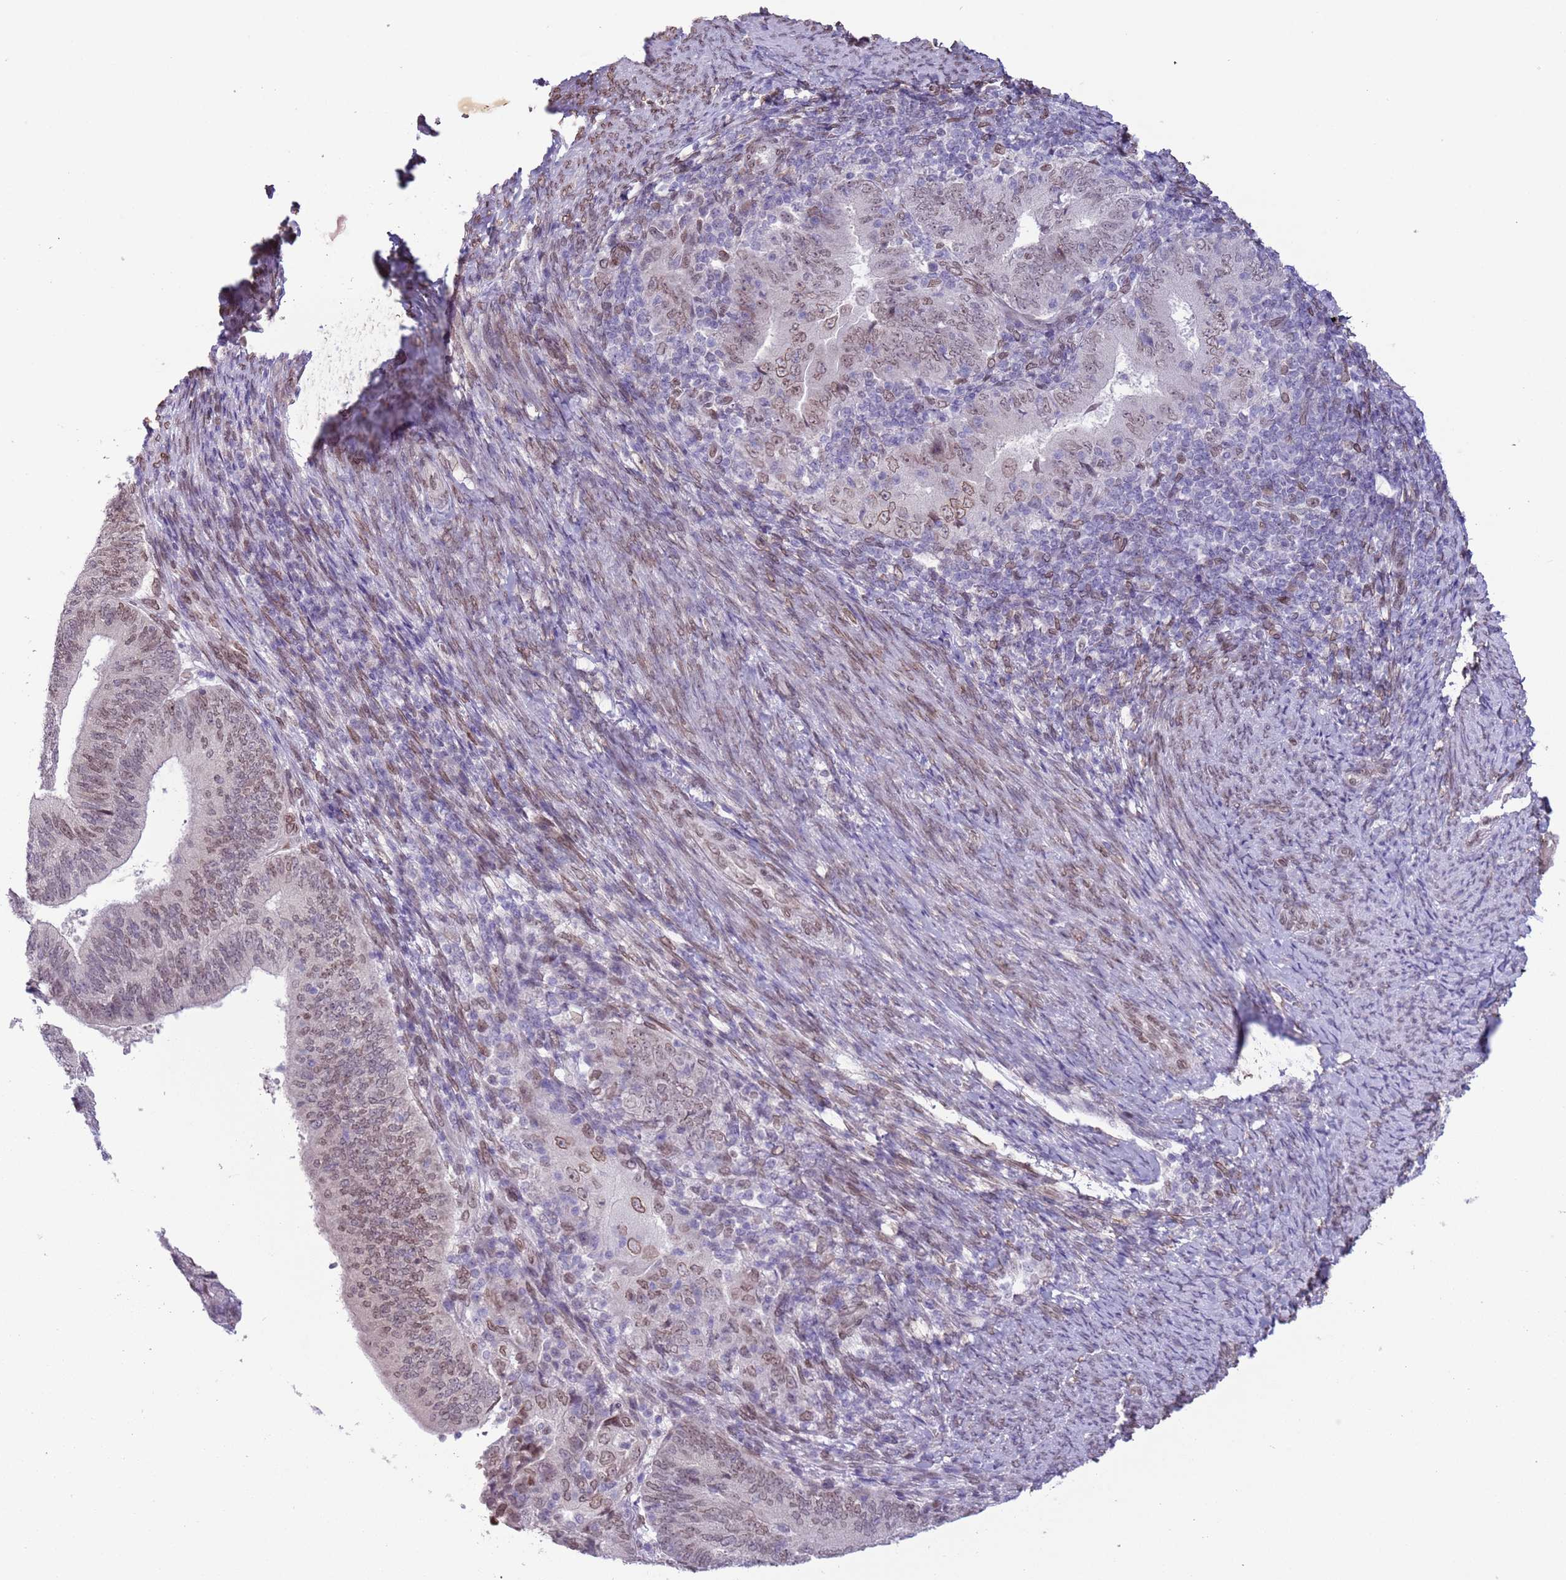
{"staining": {"intensity": "moderate", "quantity": "25%-75%", "location": "cytoplasmic/membranous,nuclear"}, "tissue": "endometrial cancer", "cell_type": "Tumor cells", "image_type": "cancer", "snomed": [{"axis": "morphology", "description": "Adenocarcinoma, NOS"}, {"axis": "topography", "description": "Endometrium"}], "caption": "This image shows endometrial cancer (adenocarcinoma) stained with IHC to label a protein in brown. The cytoplasmic/membranous and nuclear of tumor cells show moderate positivity for the protein. Nuclei are counter-stained blue.", "gene": "ZGLP1", "patient": {"sex": "female", "age": 70}}